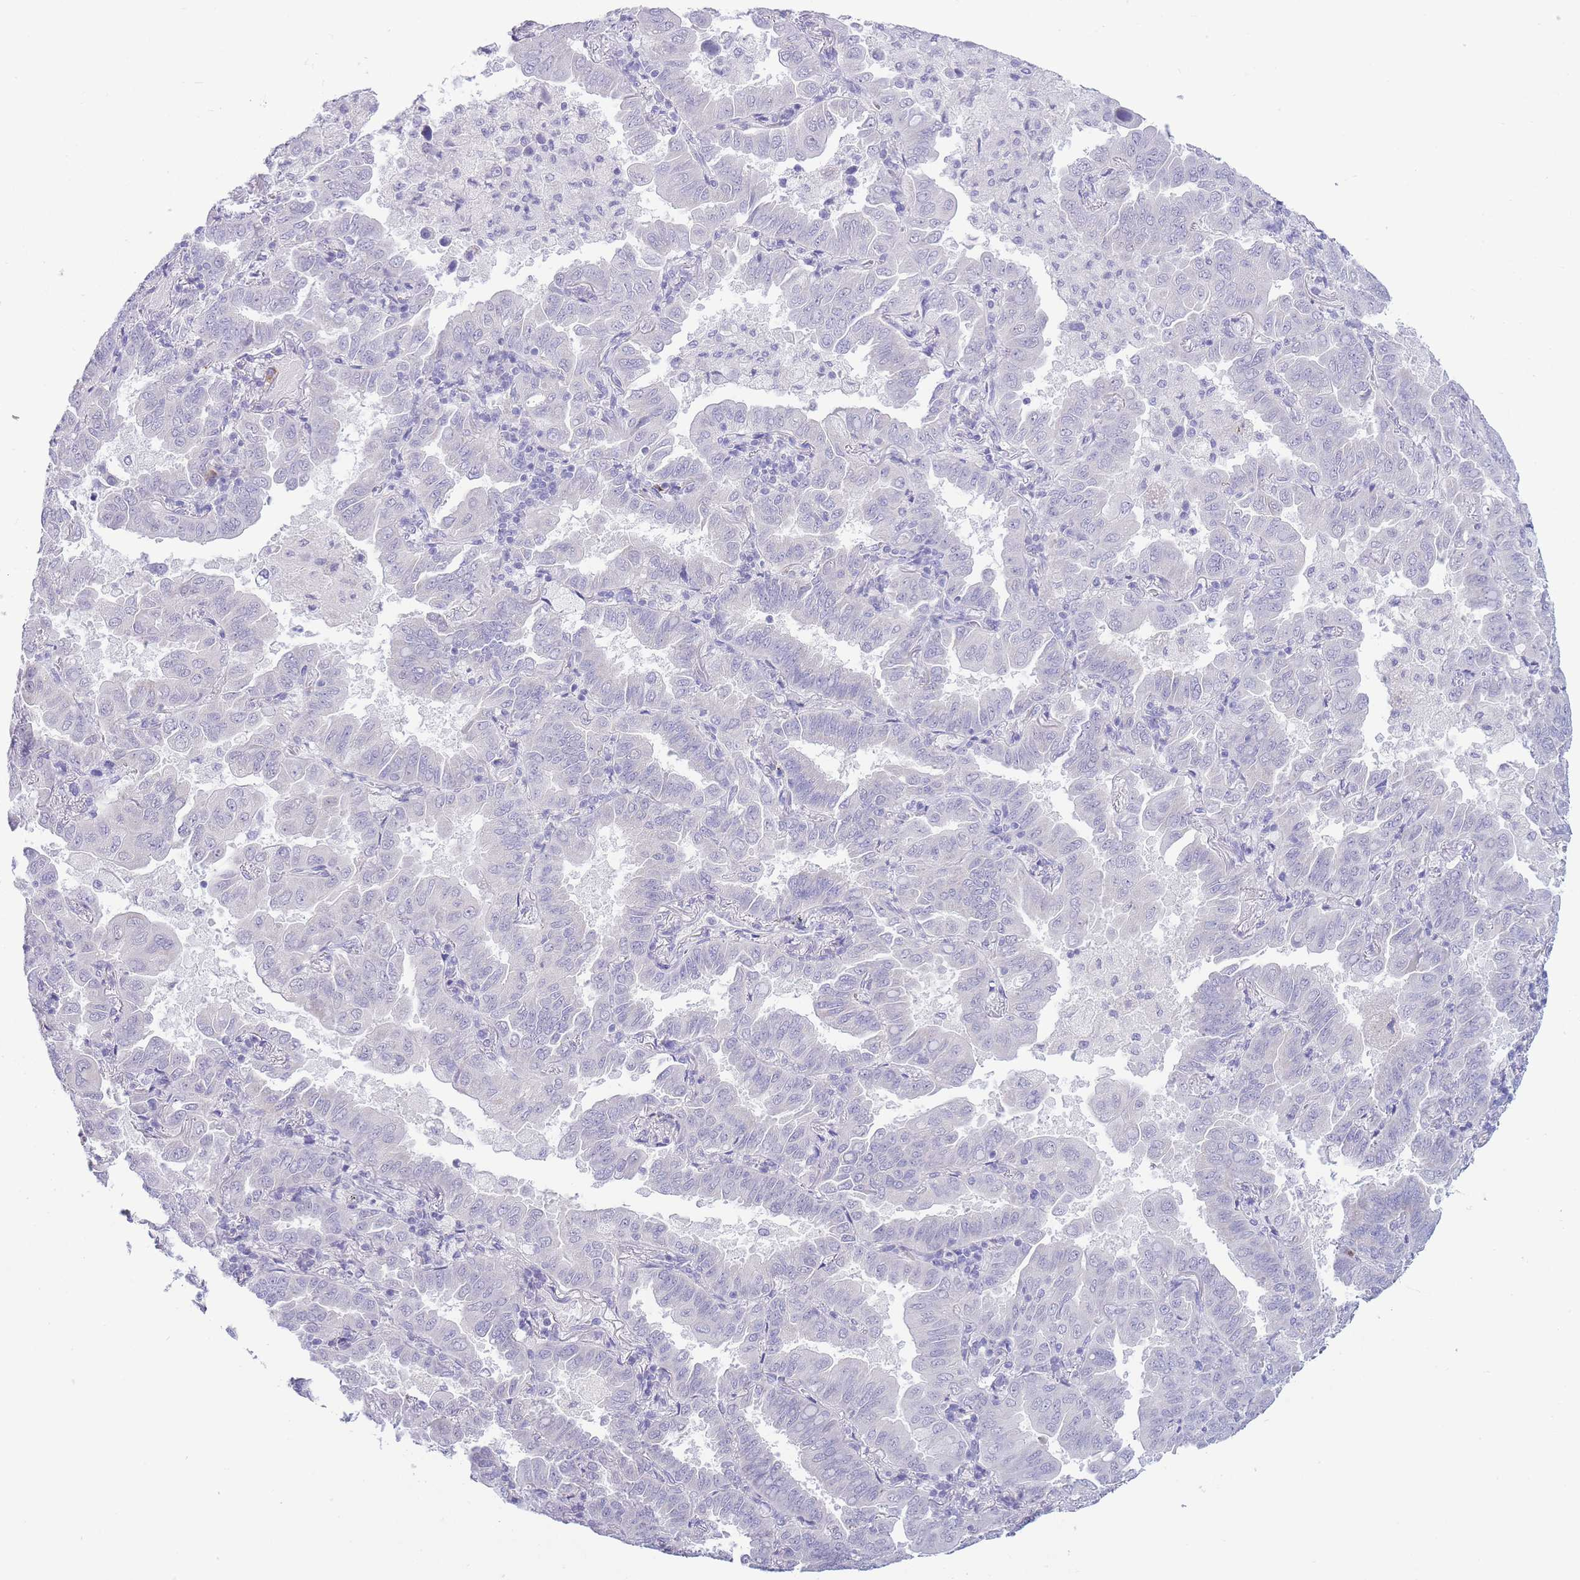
{"staining": {"intensity": "negative", "quantity": "none", "location": "none"}, "tissue": "lung cancer", "cell_type": "Tumor cells", "image_type": "cancer", "snomed": [{"axis": "morphology", "description": "Adenocarcinoma, NOS"}, {"axis": "topography", "description": "Lung"}], "caption": "This is an IHC micrograph of human lung adenocarcinoma. There is no positivity in tumor cells.", "gene": "ASAP3", "patient": {"sex": "male", "age": 64}}